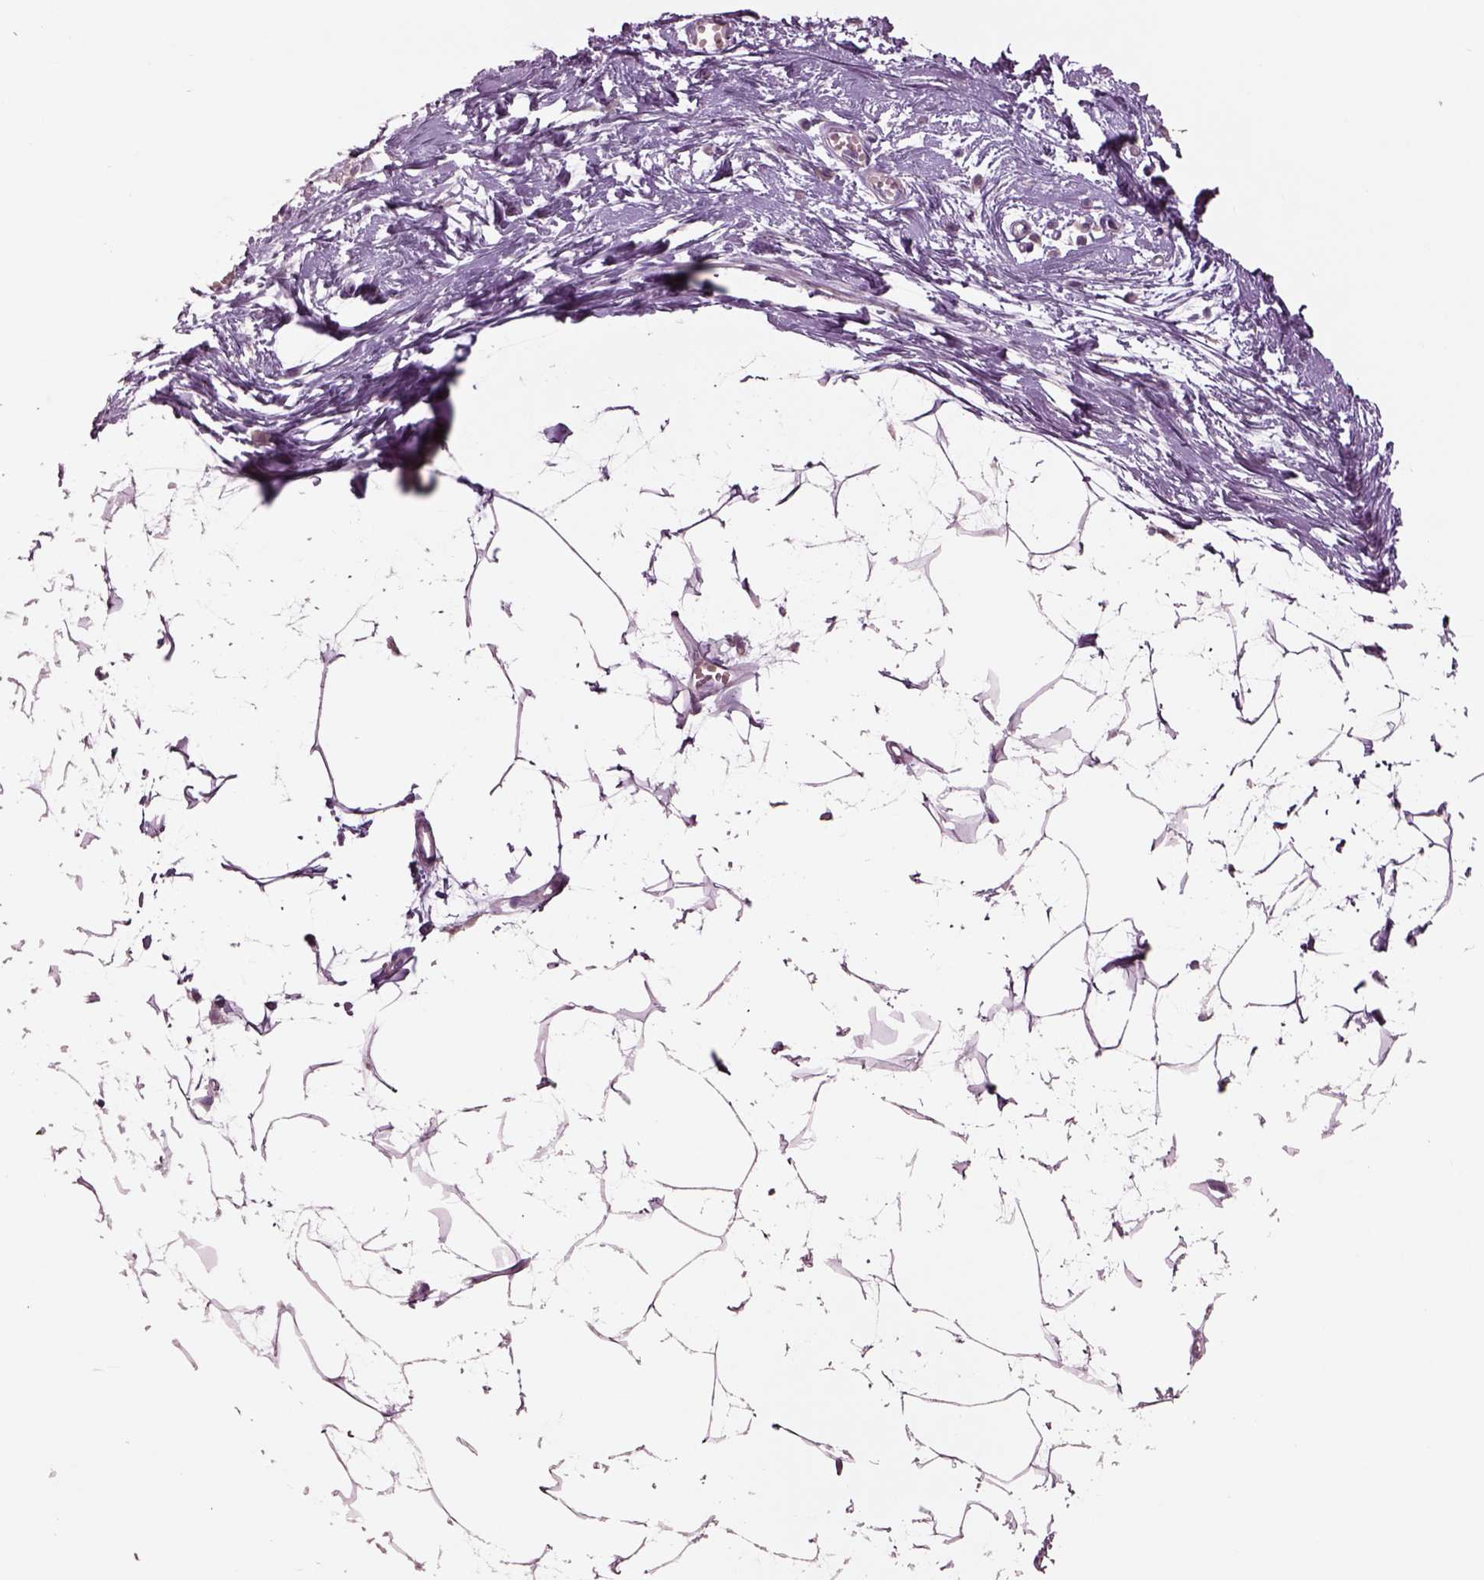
{"staining": {"intensity": "negative", "quantity": "none", "location": "none"}, "tissue": "breast", "cell_type": "Adipocytes", "image_type": "normal", "snomed": [{"axis": "morphology", "description": "Normal tissue, NOS"}, {"axis": "topography", "description": "Breast"}], "caption": "The micrograph reveals no staining of adipocytes in benign breast. The staining is performed using DAB (3,3'-diaminobenzidine) brown chromogen with nuclei counter-stained in using hematoxylin.", "gene": "DUOXA2", "patient": {"sex": "female", "age": 45}}